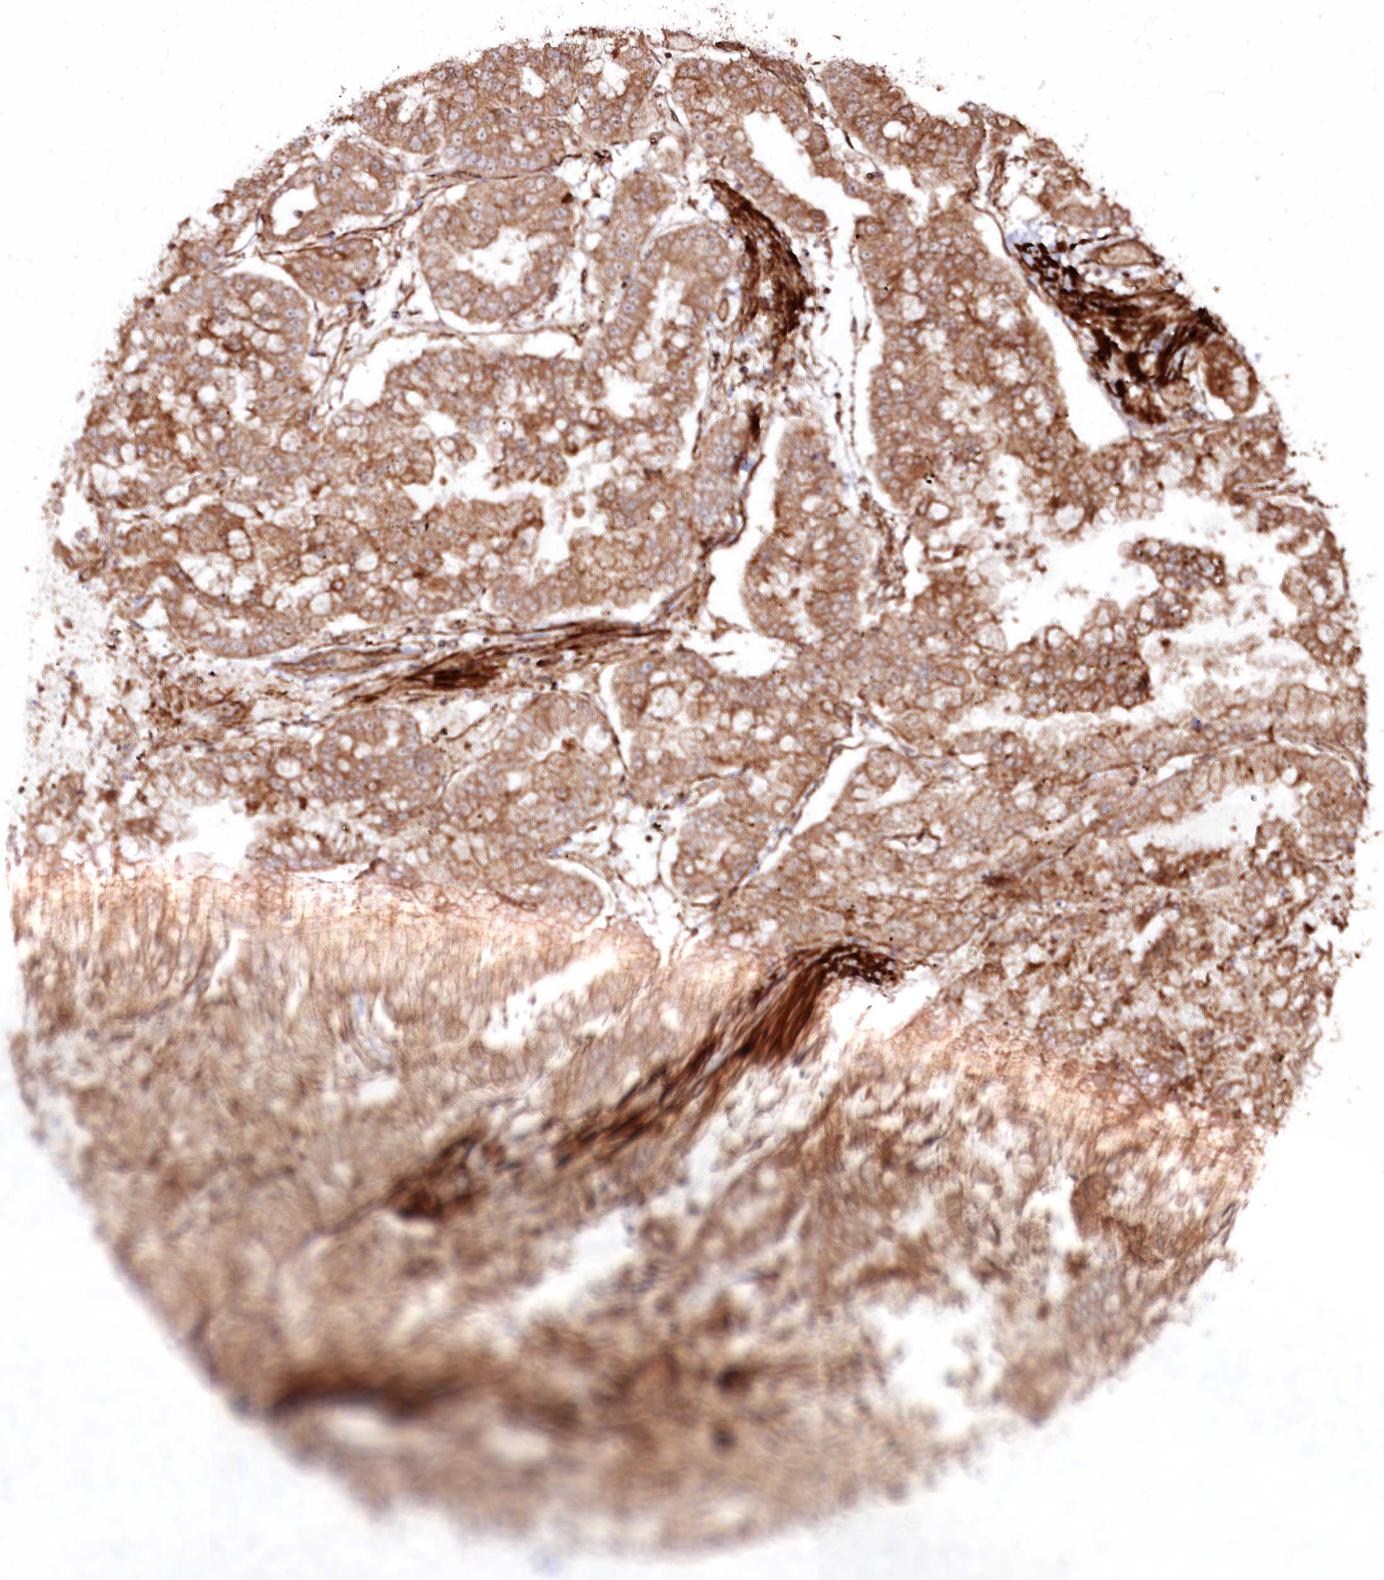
{"staining": {"intensity": "moderate", "quantity": ">75%", "location": "cytoplasmic/membranous"}, "tissue": "stomach cancer", "cell_type": "Tumor cells", "image_type": "cancer", "snomed": [{"axis": "morphology", "description": "Adenocarcinoma, NOS"}, {"axis": "topography", "description": "Stomach"}], "caption": "A high-resolution micrograph shows IHC staining of adenocarcinoma (stomach), which demonstrates moderate cytoplasmic/membranous staining in about >75% of tumor cells.", "gene": "REXO2", "patient": {"sex": "male", "age": 76}}